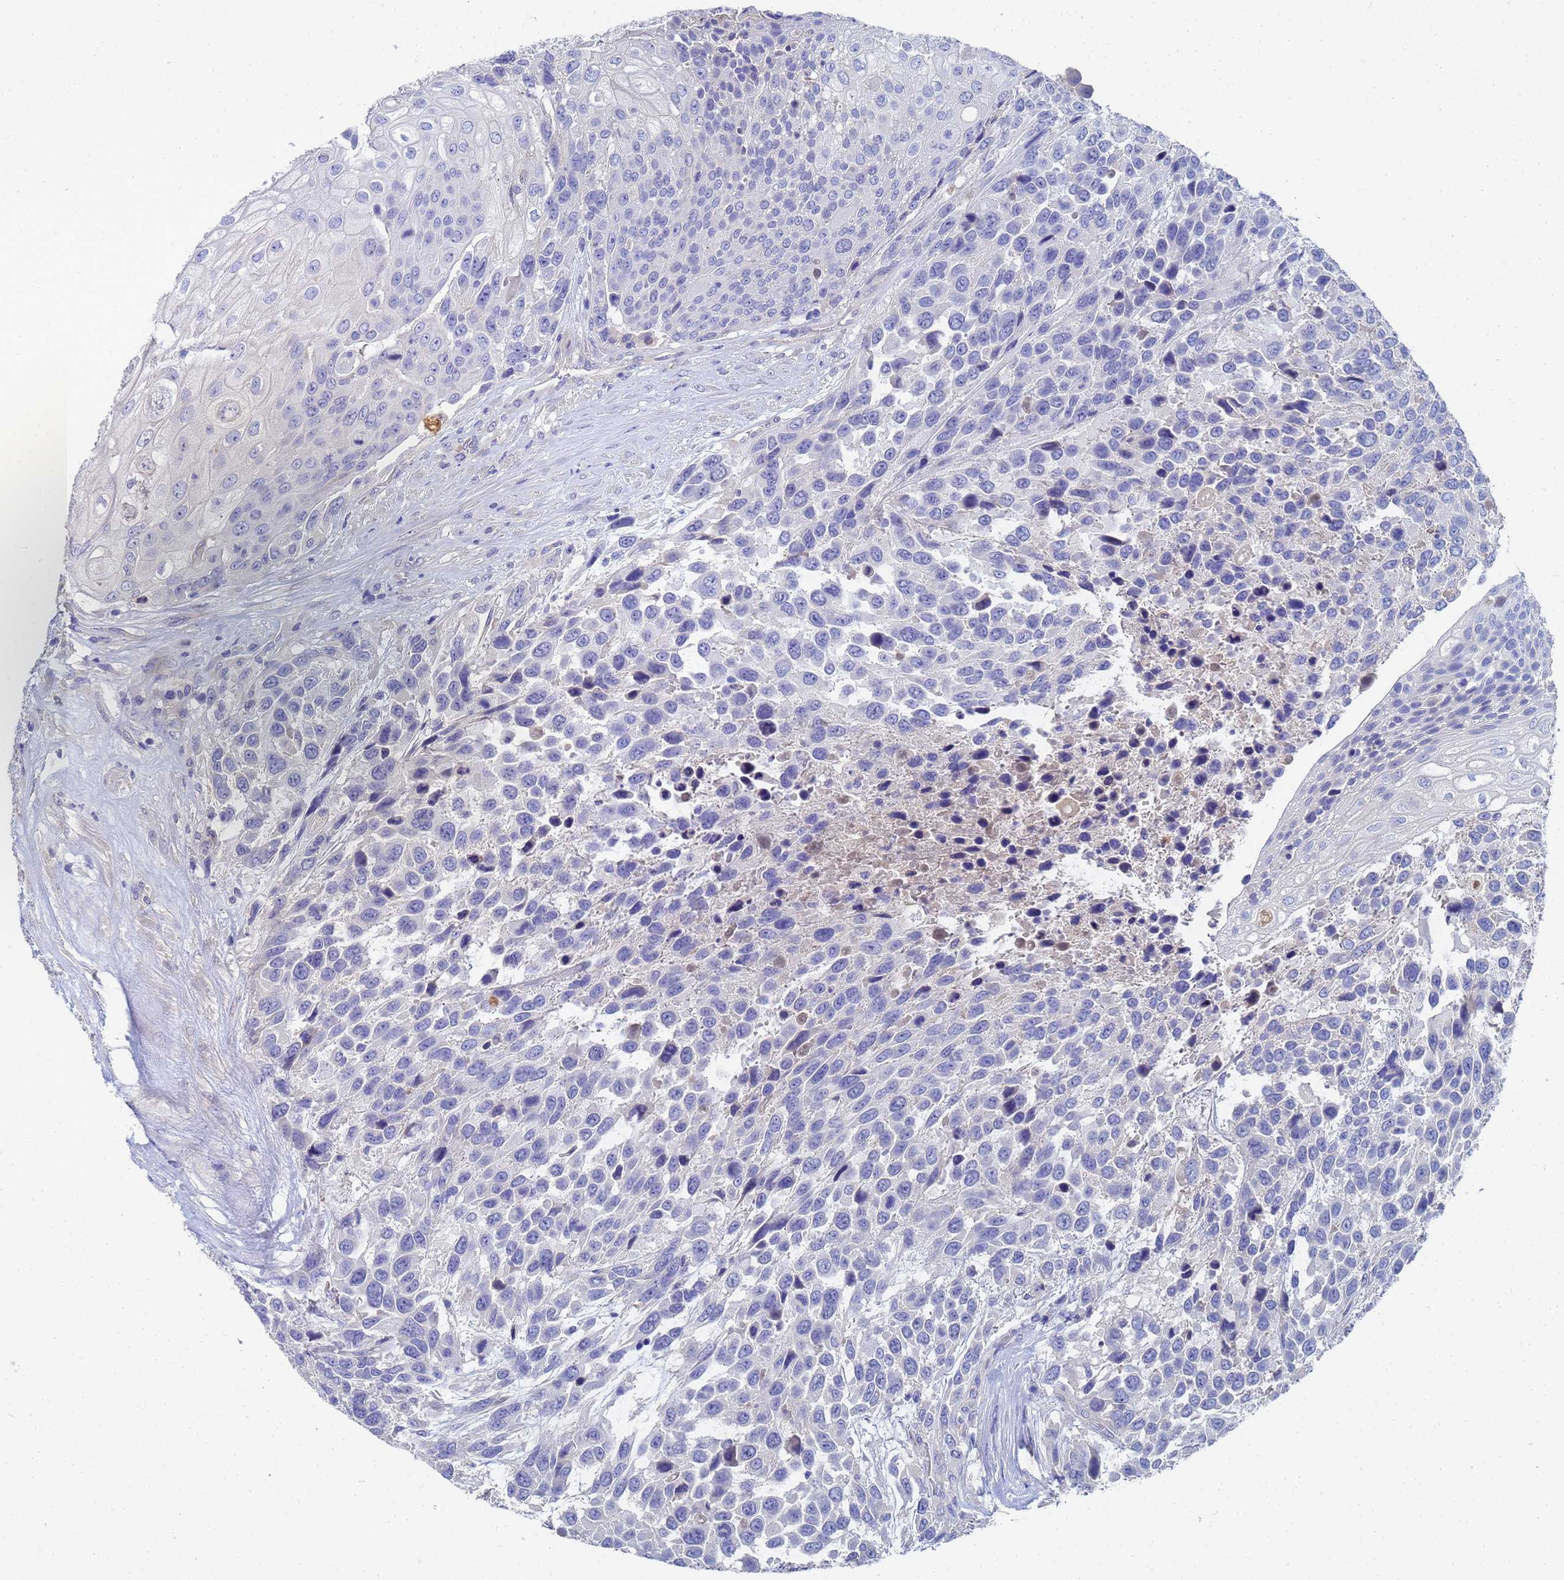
{"staining": {"intensity": "negative", "quantity": "none", "location": "none"}, "tissue": "urothelial cancer", "cell_type": "Tumor cells", "image_type": "cancer", "snomed": [{"axis": "morphology", "description": "Urothelial carcinoma, High grade"}, {"axis": "topography", "description": "Urinary bladder"}], "caption": "Immunohistochemical staining of urothelial cancer shows no significant staining in tumor cells.", "gene": "LBX2", "patient": {"sex": "female", "age": 70}}